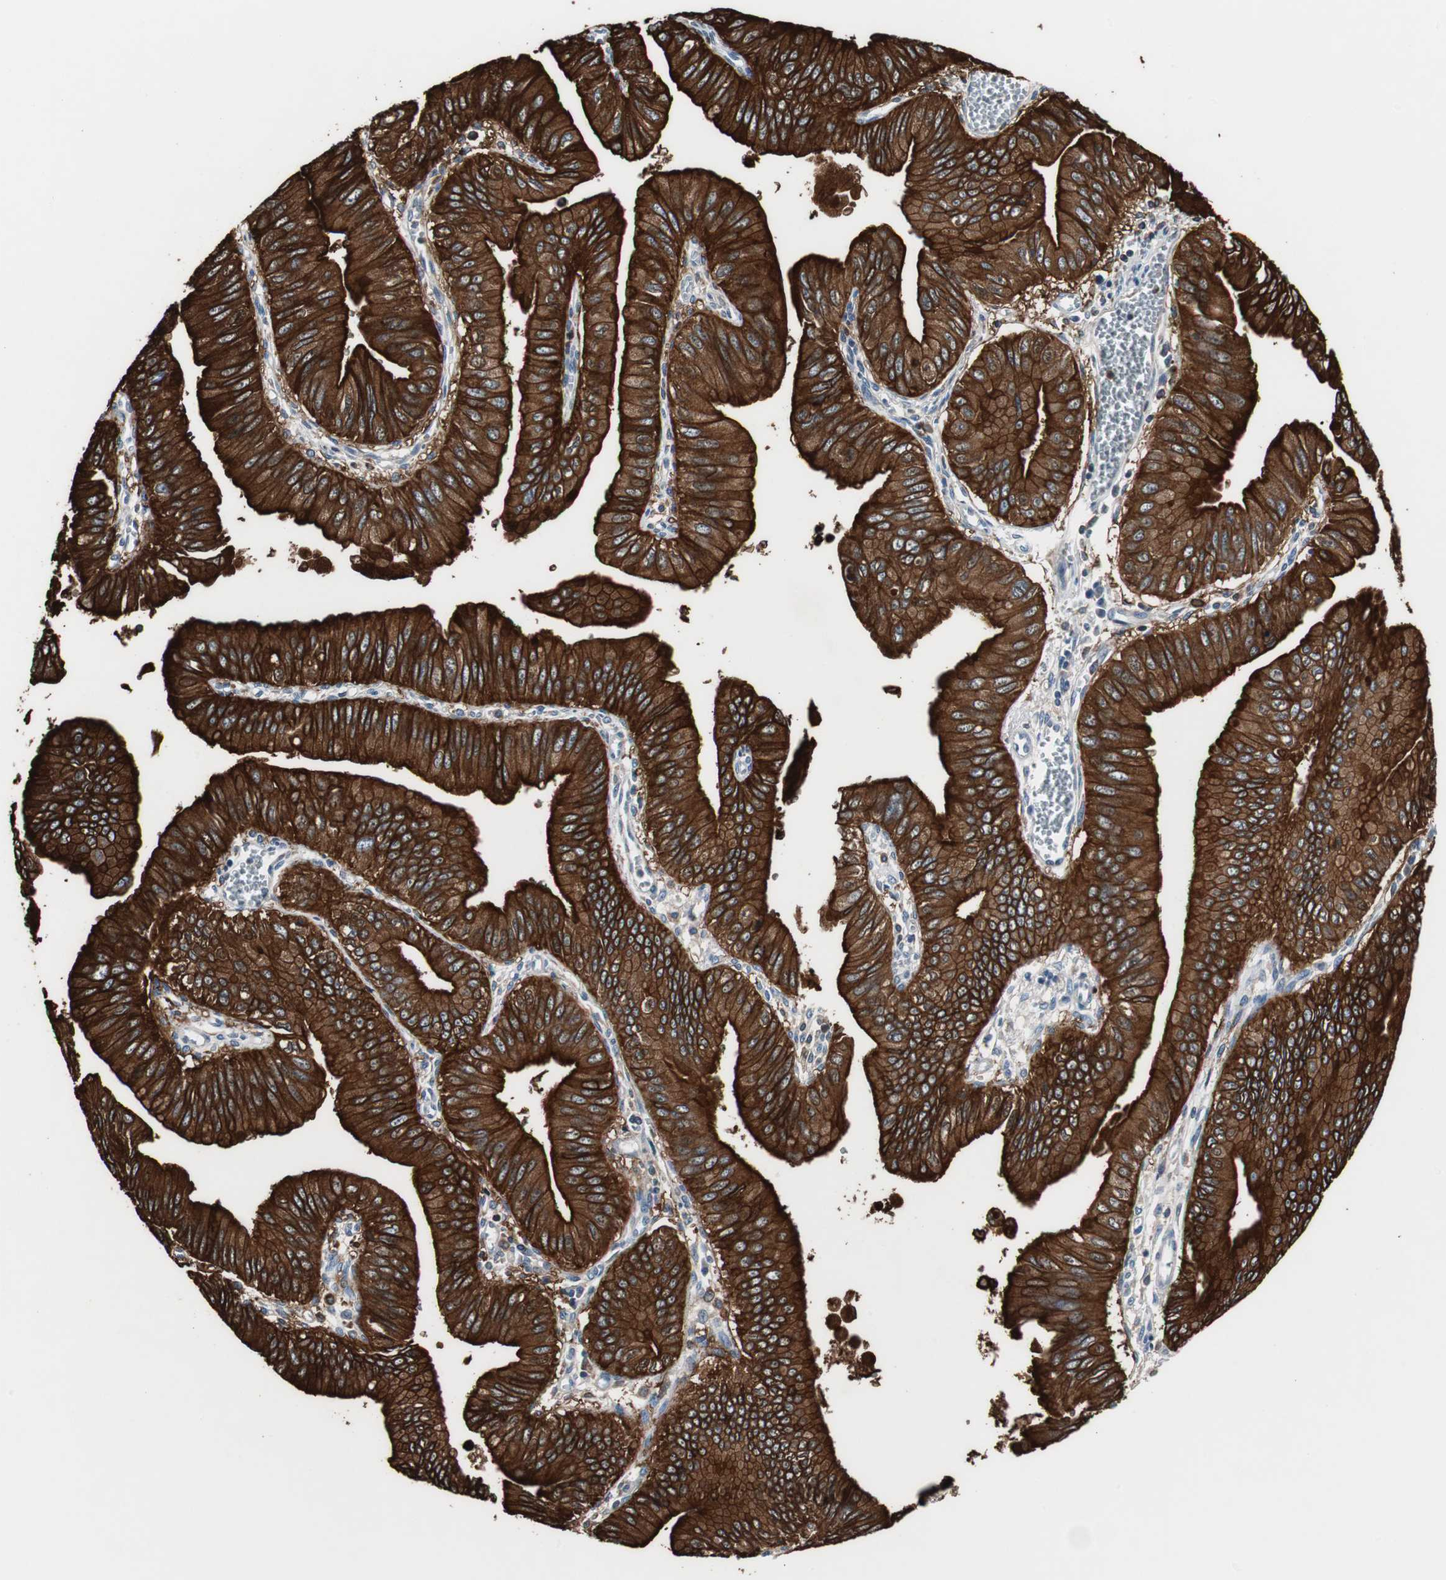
{"staining": {"intensity": "strong", "quantity": ">75%", "location": "cytoplasmic/membranous"}, "tissue": "pancreatic cancer", "cell_type": "Tumor cells", "image_type": "cancer", "snomed": [{"axis": "morphology", "description": "Normal tissue, NOS"}, {"axis": "topography", "description": "Lymph node"}], "caption": "This is an image of immunohistochemistry staining of pancreatic cancer, which shows strong staining in the cytoplasmic/membranous of tumor cells.", "gene": "ANXA4", "patient": {"sex": "male", "age": 50}}